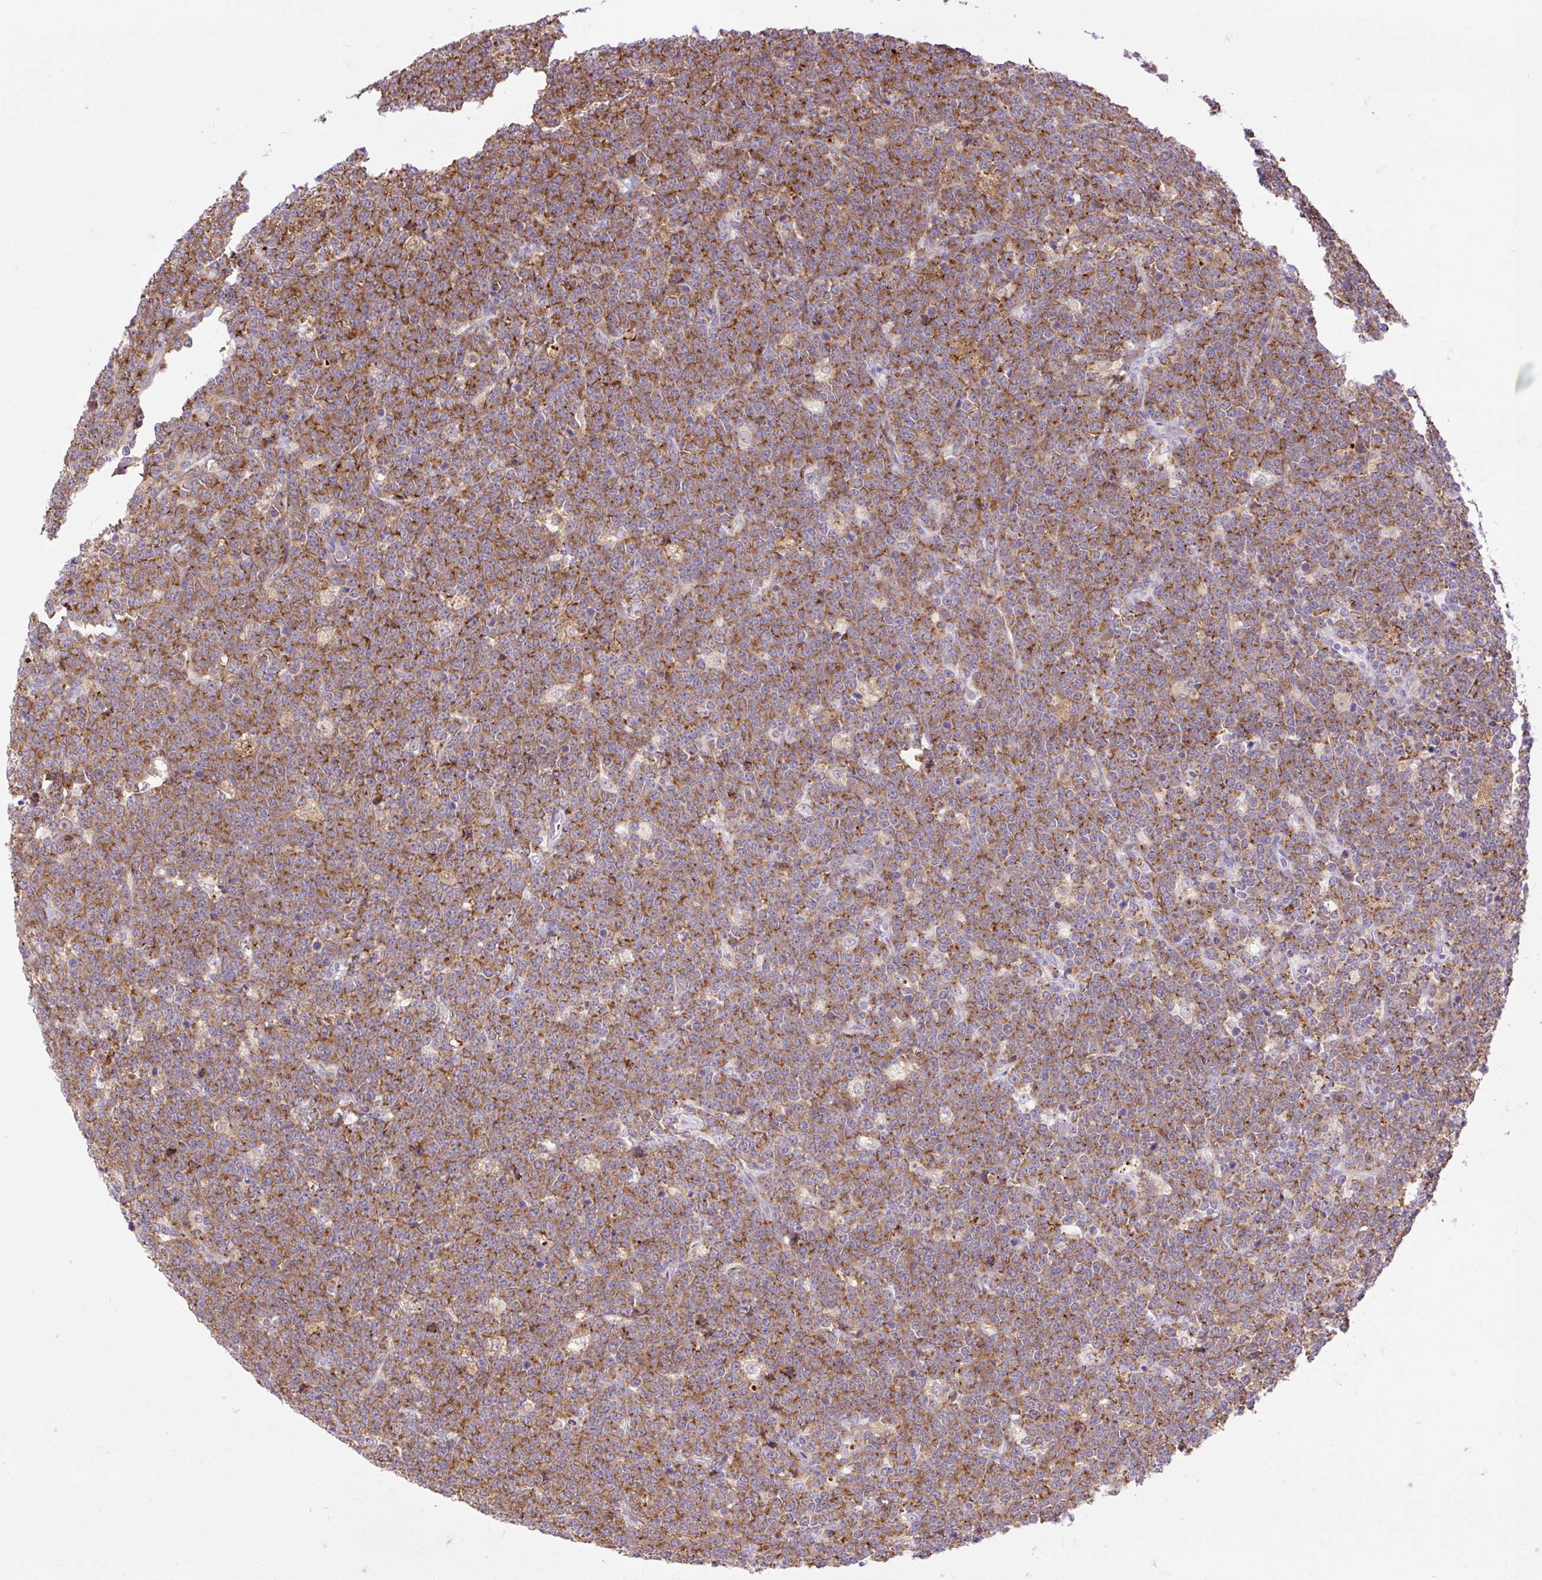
{"staining": {"intensity": "strong", "quantity": ">75%", "location": "cytoplasmic/membranous"}, "tissue": "lymphoma", "cell_type": "Tumor cells", "image_type": "cancer", "snomed": [{"axis": "morphology", "description": "Malignant lymphoma, non-Hodgkin's type, High grade"}, {"axis": "topography", "description": "Small intestine"}, {"axis": "topography", "description": "Colon"}], "caption": "IHC micrograph of human lymphoma stained for a protein (brown), which exhibits high levels of strong cytoplasmic/membranous staining in approximately >75% of tumor cells.", "gene": "GPR45", "patient": {"sex": "male", "age": 8}}